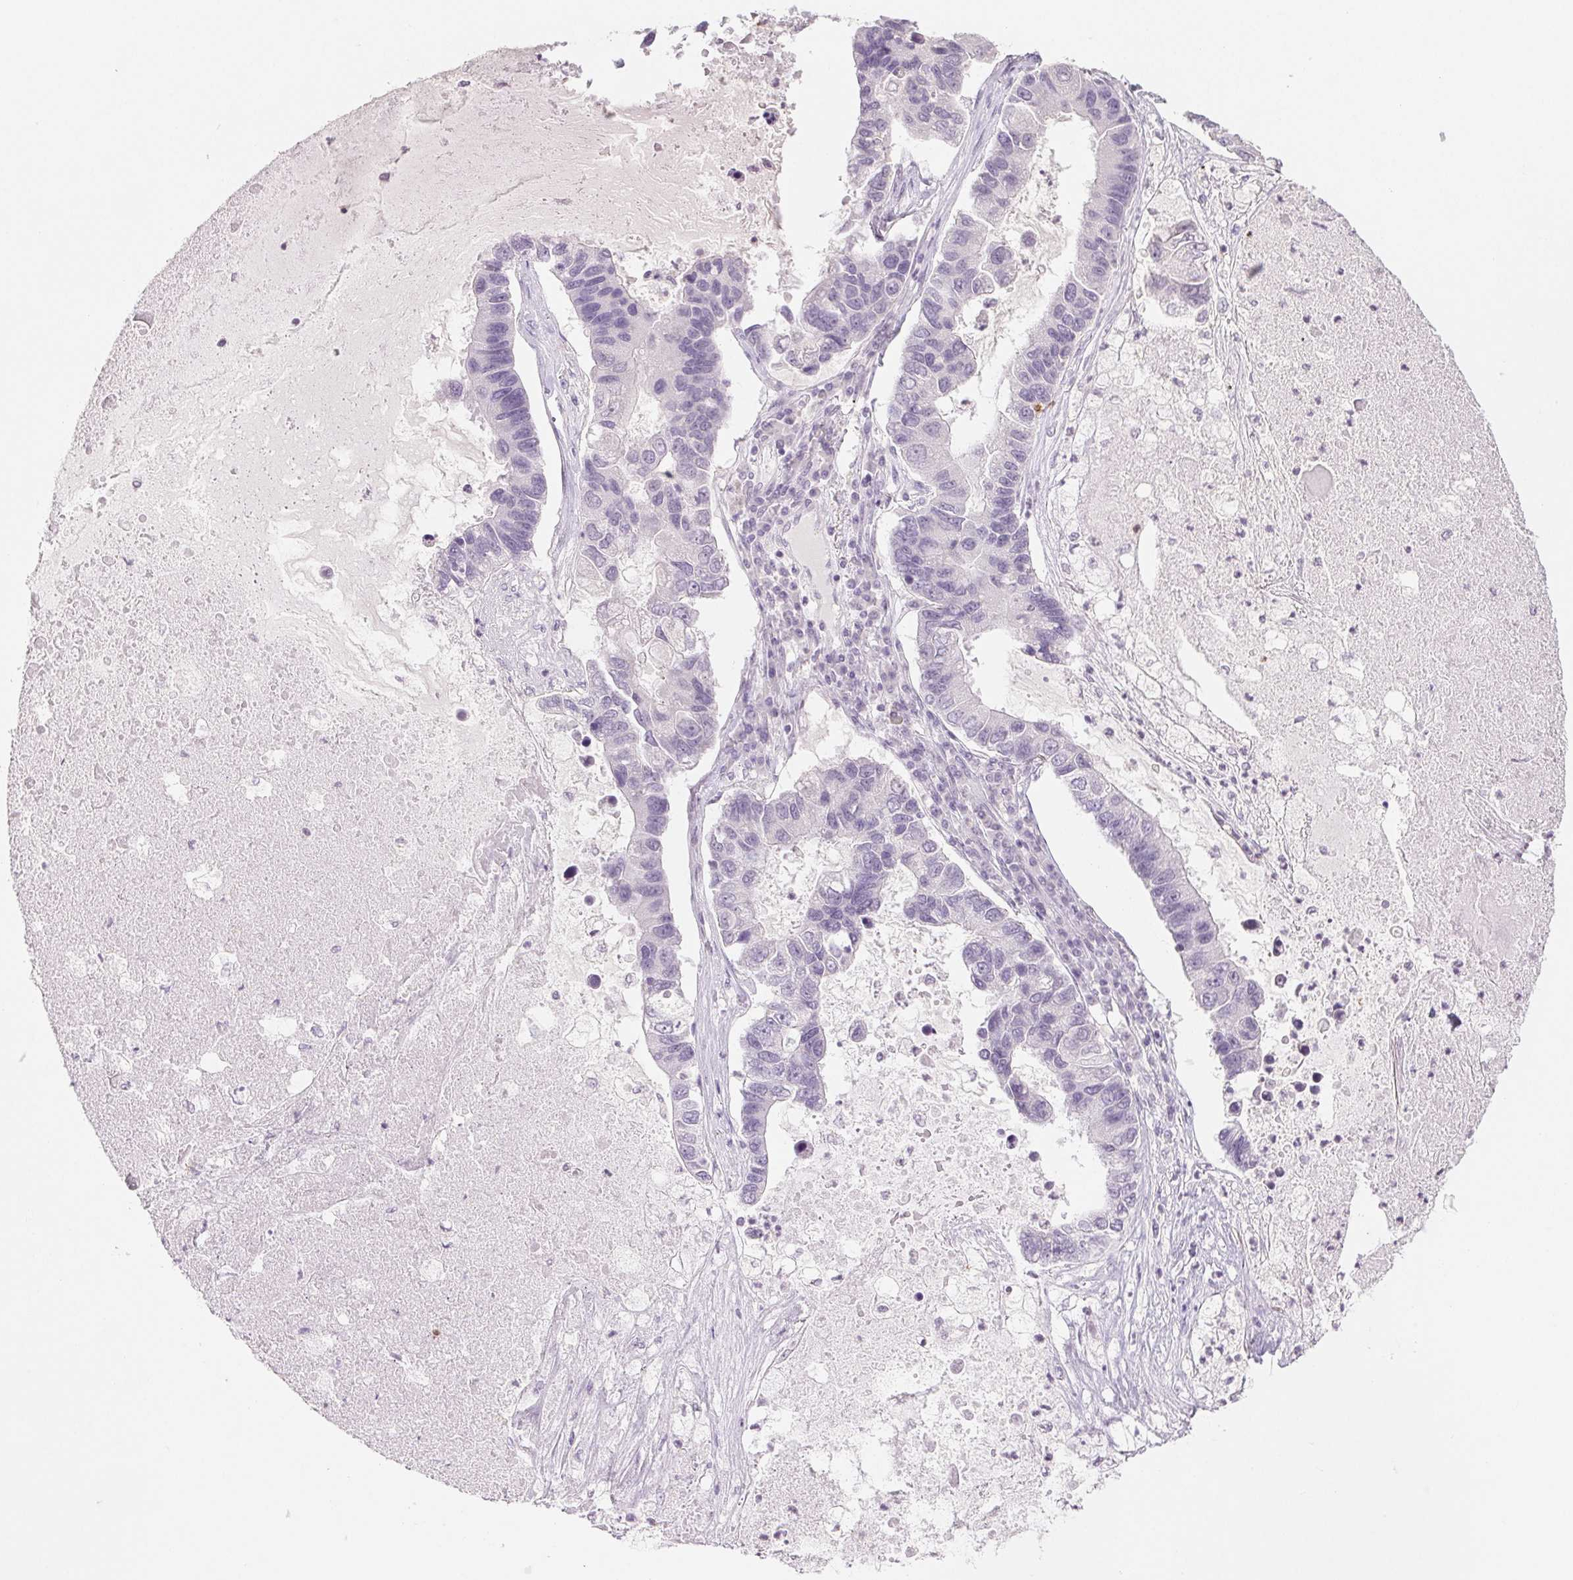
{"staining": {"intensity": "negative", "quantity": "none", "location": "none"}, "tissue": "lung cancer", "cell_type": "Tumor cells", "image_type": "cancer", "snomed": [{"axis": "morphology", "description": "Adenocarcinoma, NOS"}, {"axis": "topography", "description": "Bronchus"}, {"axis": "topography", "description": "Lung"}], "caption": "Immunohistochemistry (IHC) of lung cancer shows no positivity in tumor cells.", "gene": "PI3", "patient": {"sex": "female", "age": 51}}